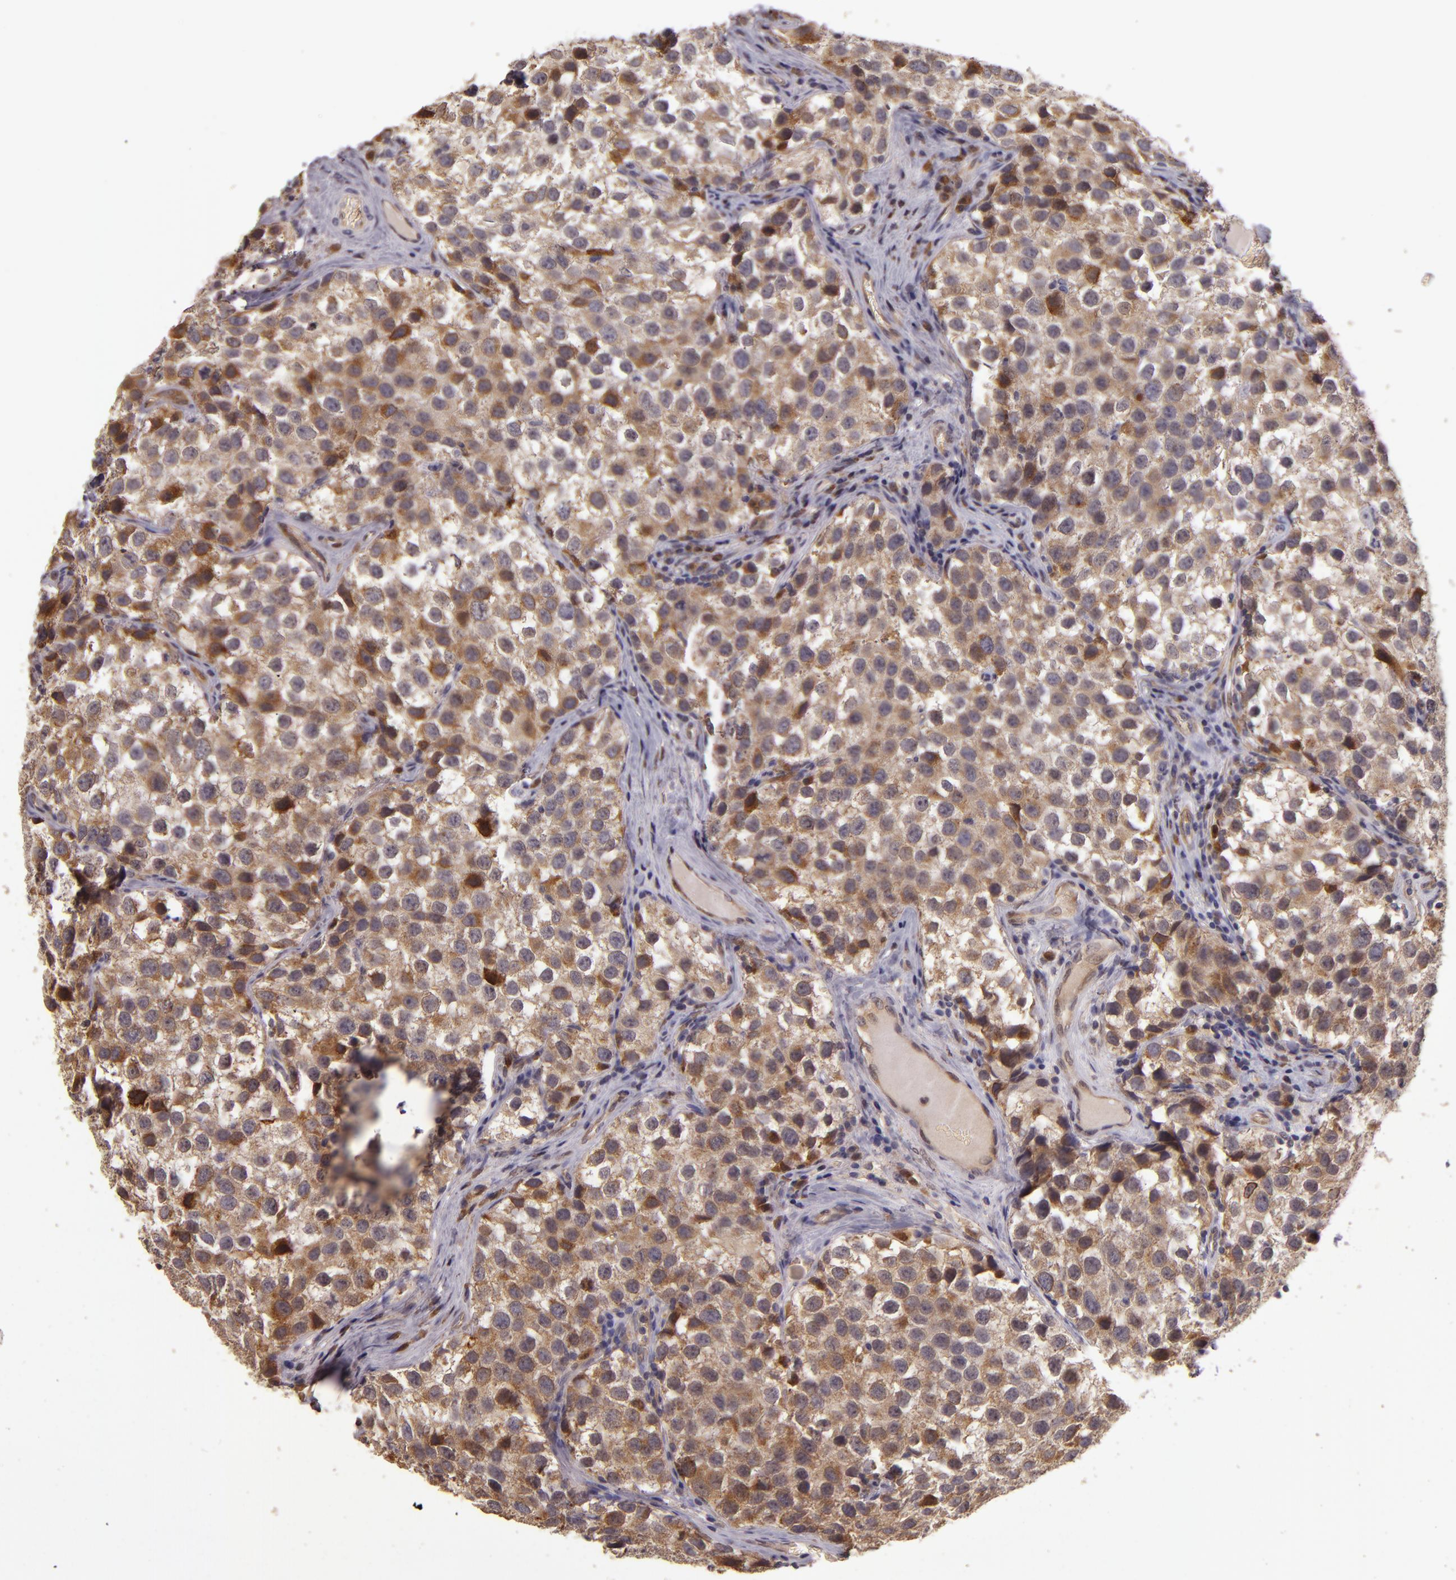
{"staining": {"intensity": "moderate", "quantity": "25%-75%", "location": "cytoplasmic/membranous"}, "tissue": "testis cancer", "cell_type": "Tumor cells", "image_type": "cancer", "snomed": [{"axis": "morphology", "description": "Seminoma, NOS"}, {"axis": "topography", "description": "Testis"}], "caption": "Tumor cells show medium levels of moderate cytoplasmic/membranous staining in approximately 25%-75% of cells in human seminoma (testis). (DAB (3,3'-diaminobenzidine) IHC, brown staining for protein, blue staining for nuclei).", "gene": "FHIT", "patient": {"sex": "male", "age": 39}}